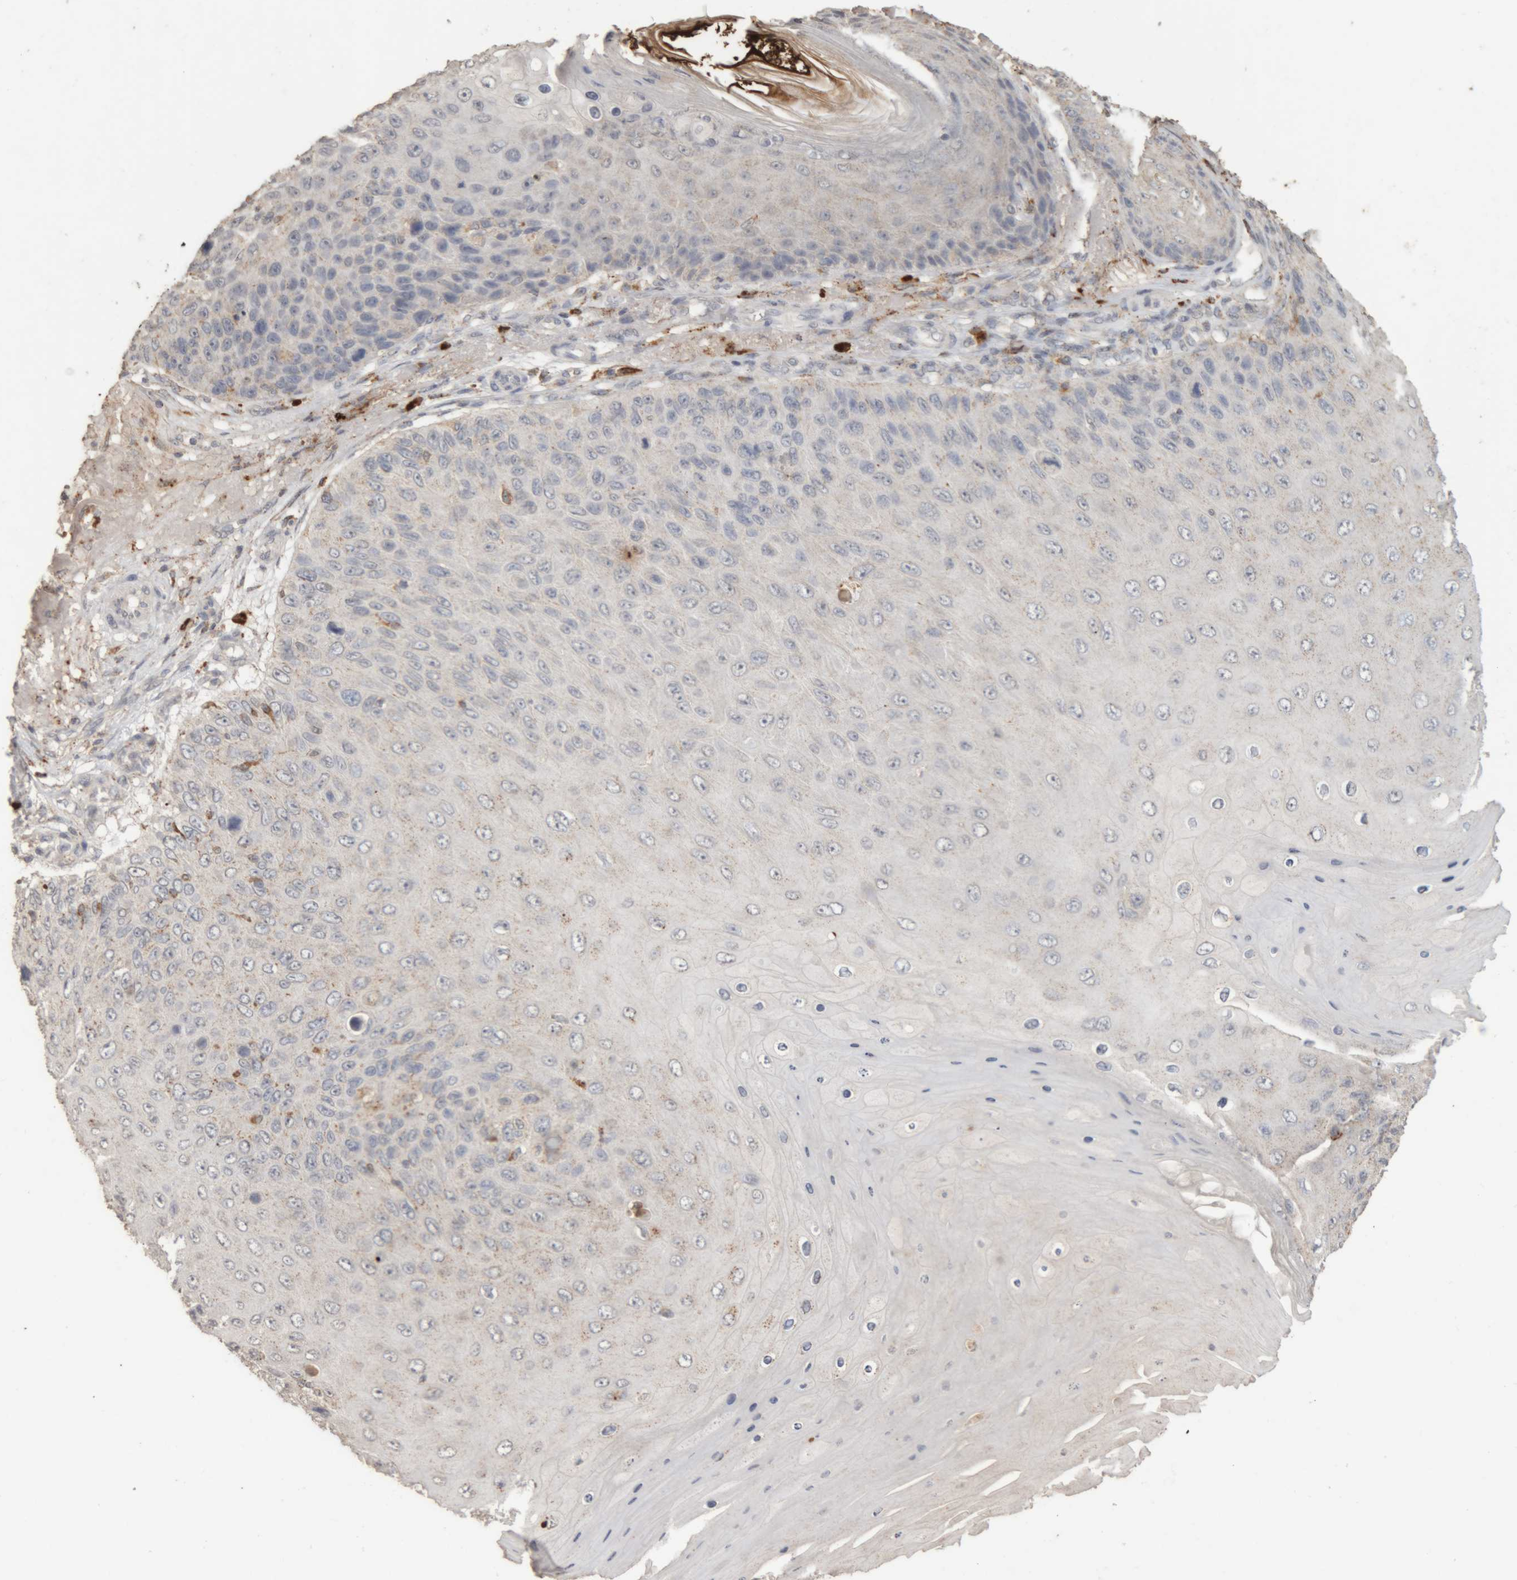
{"staining": {"intensity": "negative", "quantity": "none", "location": "none"}, "tissue": "skin cancer", "cell_type": "Tumor cells", "image_type": "cancer", "snomed": [{"axis": "morphology", "description": "Squamous cell carcinoma, NOS"}, {"axis": "topography", "description": "Skin"}], "caption": "The photomicrograph exhibits no significant positivity in tumor cells of skin cancer (squamous cell carcinoma).", "gene": "ARSA", "patient": {"sex": "female", "age": 88}}